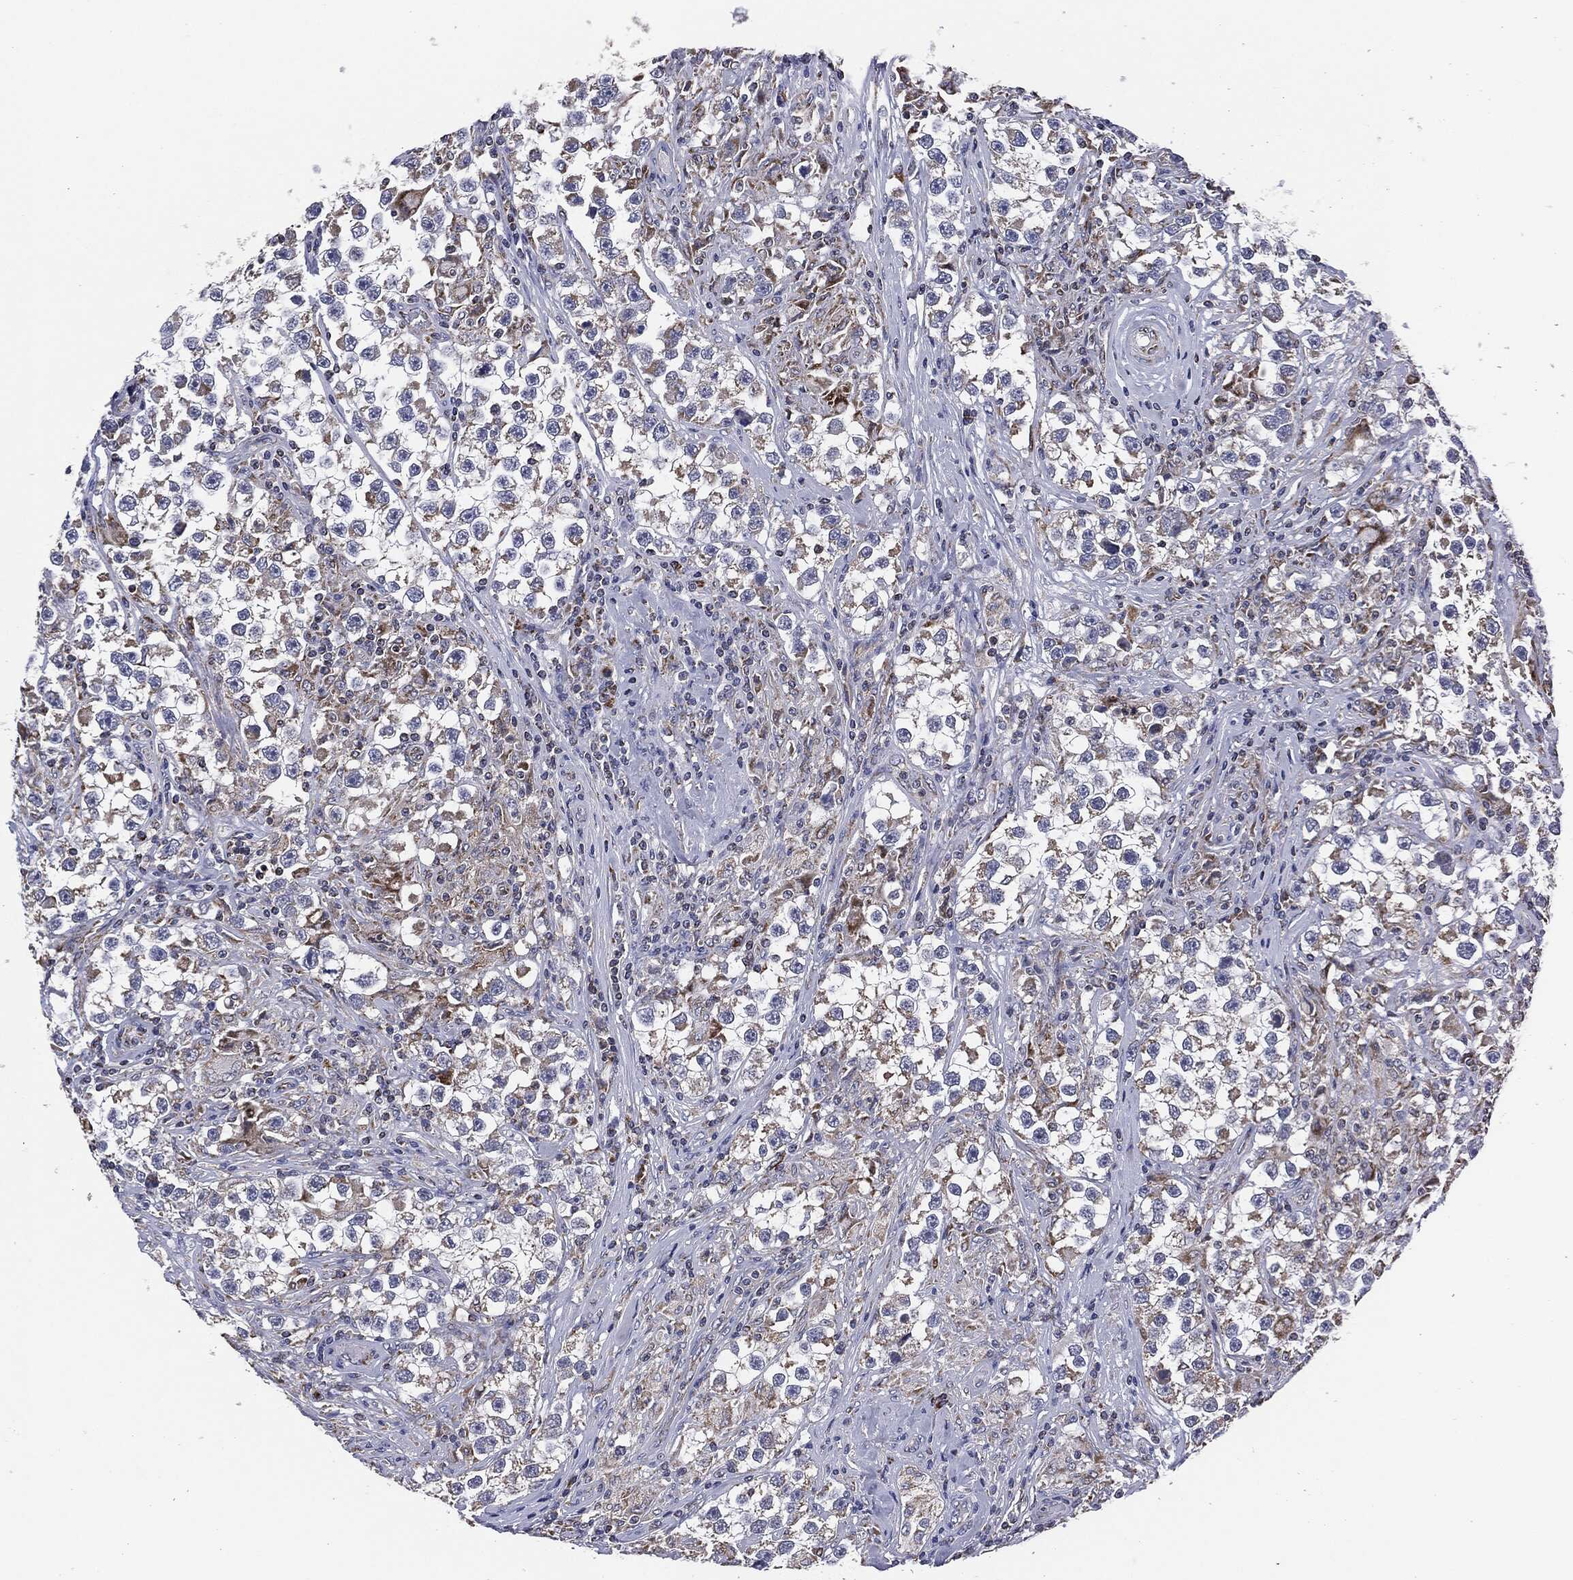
{"staining": {"intensity": "negative", "quantity": "none", "location": "none"}, "tissue": "testis cancer", "cell_type": "Tumor cells", "image_type": "cancer", "snomed": [{"axis": "morphology", "description": "Seminoma, NOS"}, {"axis": "topography", "description": "Testis"}], "caption": "Testis cancer stained for a protein using IHC exhibits no expression tumor cells.", "gene": "NDUFV2", "patient": {"sex": "male", "age": 46}}